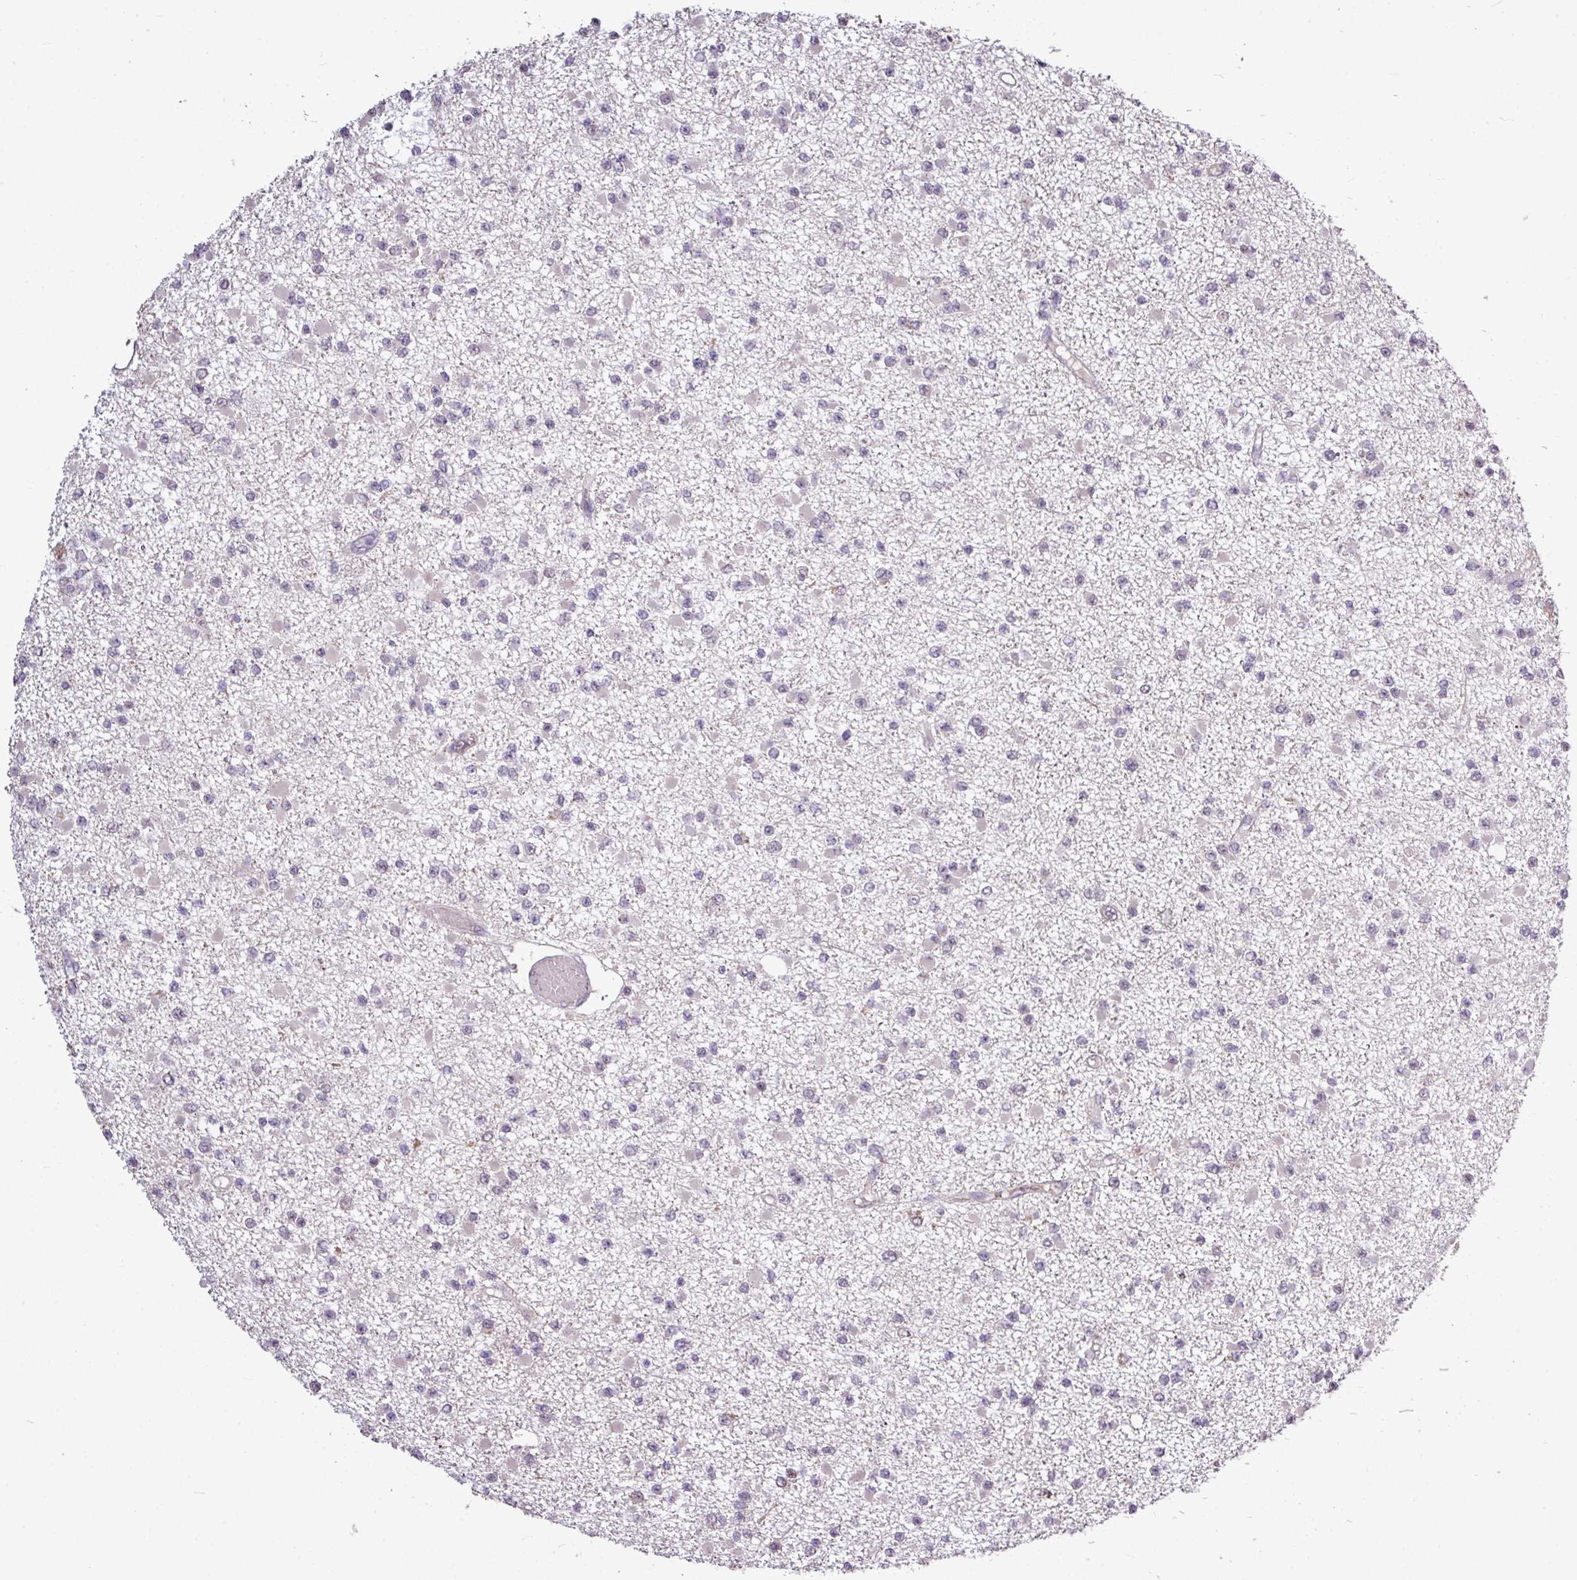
{"staining": {"intensity": "negative", "quantity": "none", "location": "none"}, "tissue": "glioma", "cell_type": "Tumor cells", "image_type": "cancer", "snomed": [{"axis": "morphology", "description": "Glioma, malignant, Low grade"}, {"axis": "topography", "description": "Brain"}], "caption": "This micrograph is of glioma stained with immunohistochemistry to label a protein in brown with the nuclei are counter-stained blue. There is no staining in tumor cells.", "gene": "SKIC2", "patient": {"sex": "female", "age": 22}}